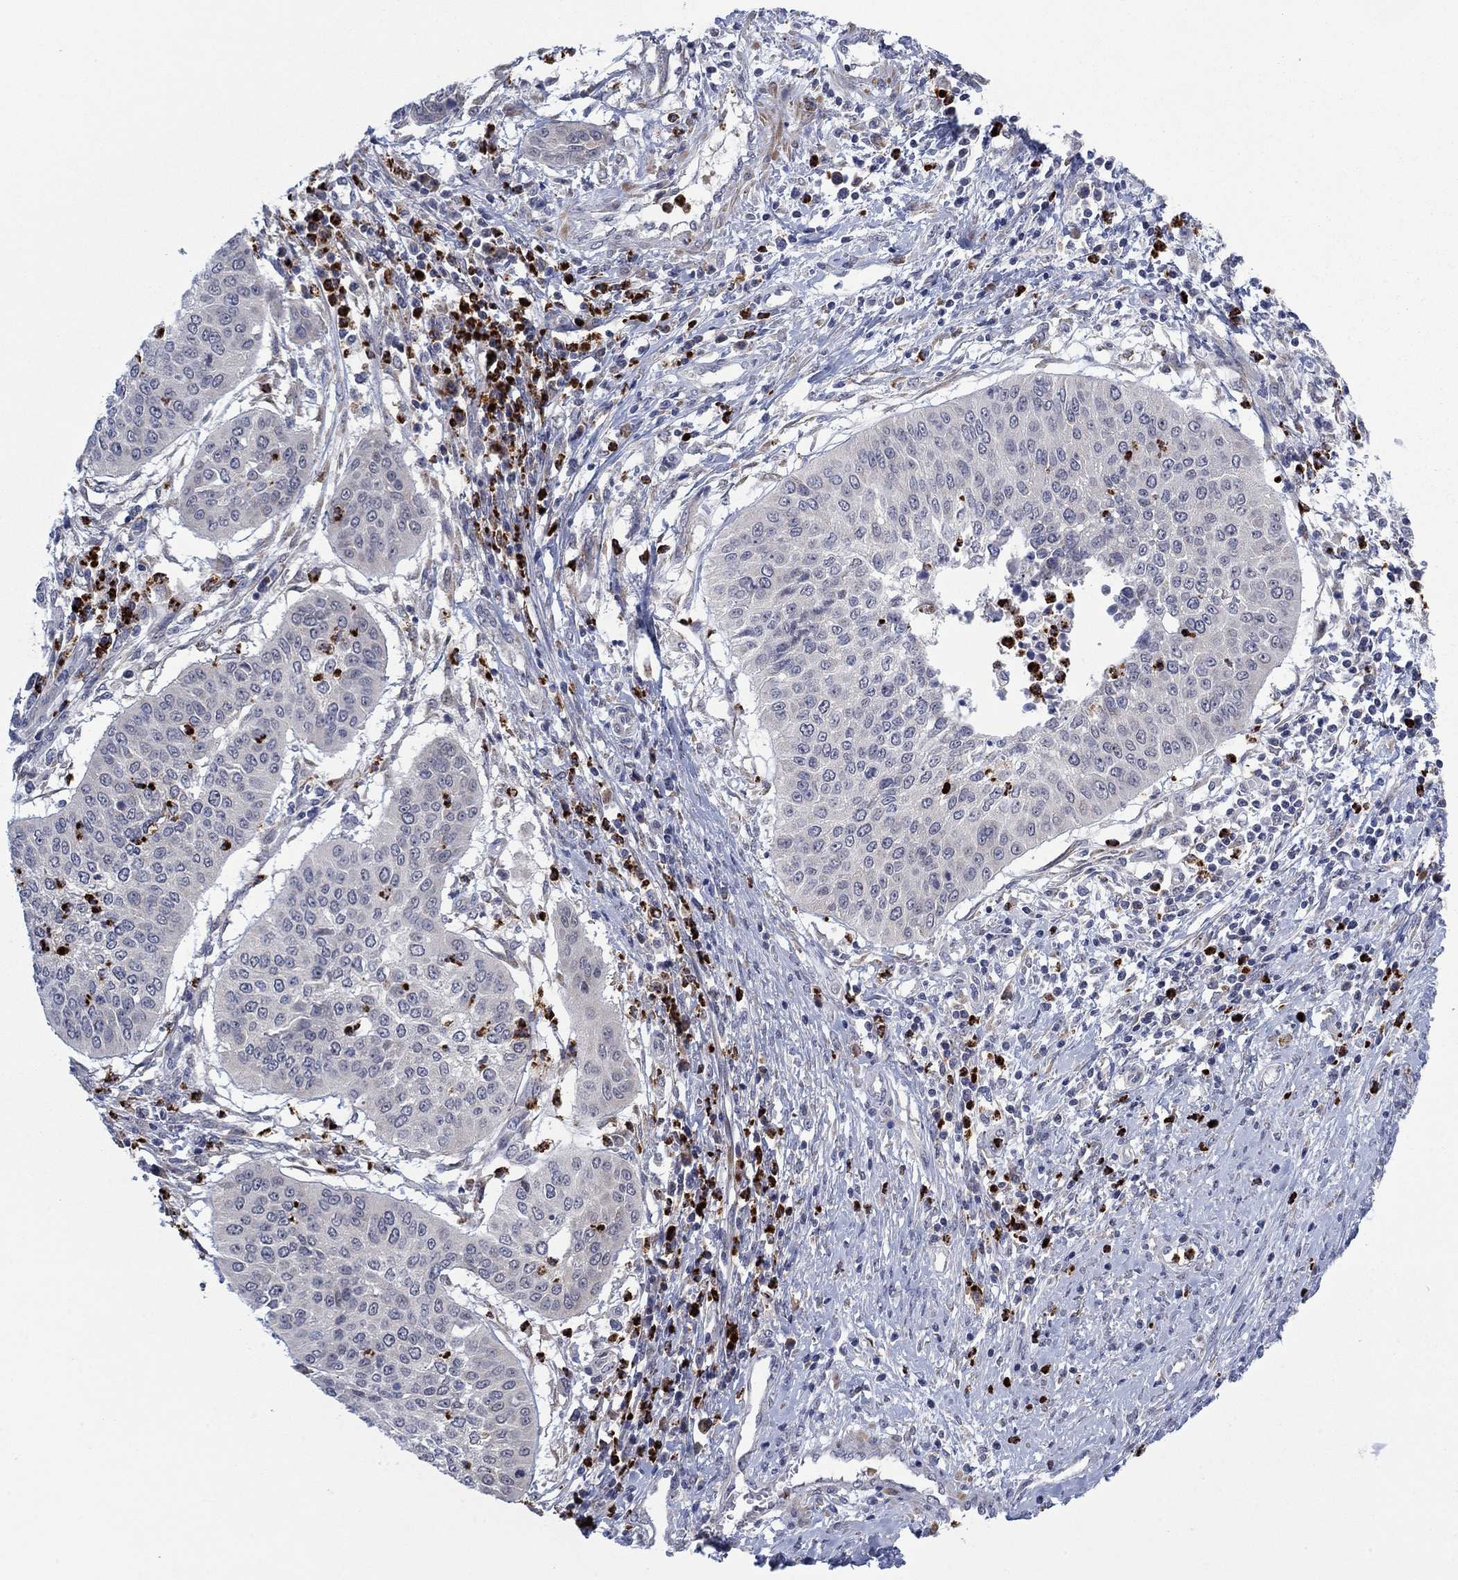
{"staining": {"intensity": "negative", "quantity": "none", "location": "none"}, "tissue": "cervical cancer", "cell_type": "Tumor cells", "image_type": "cancer", "snomed": [{"axis": "morphology", "description": "Normal tissue, NOS"}, {"axis": "morphology", "description": "Squamous cell carcinoma, NOS"}, {"axis": "topography", "description": "Cervix"}], "caption": "There is no significant expression in tumor cells of cervical cancer (squamous cell carcinoma).", "gene": "MTRFR", "patient": {"sex": "female", "age": 39}}